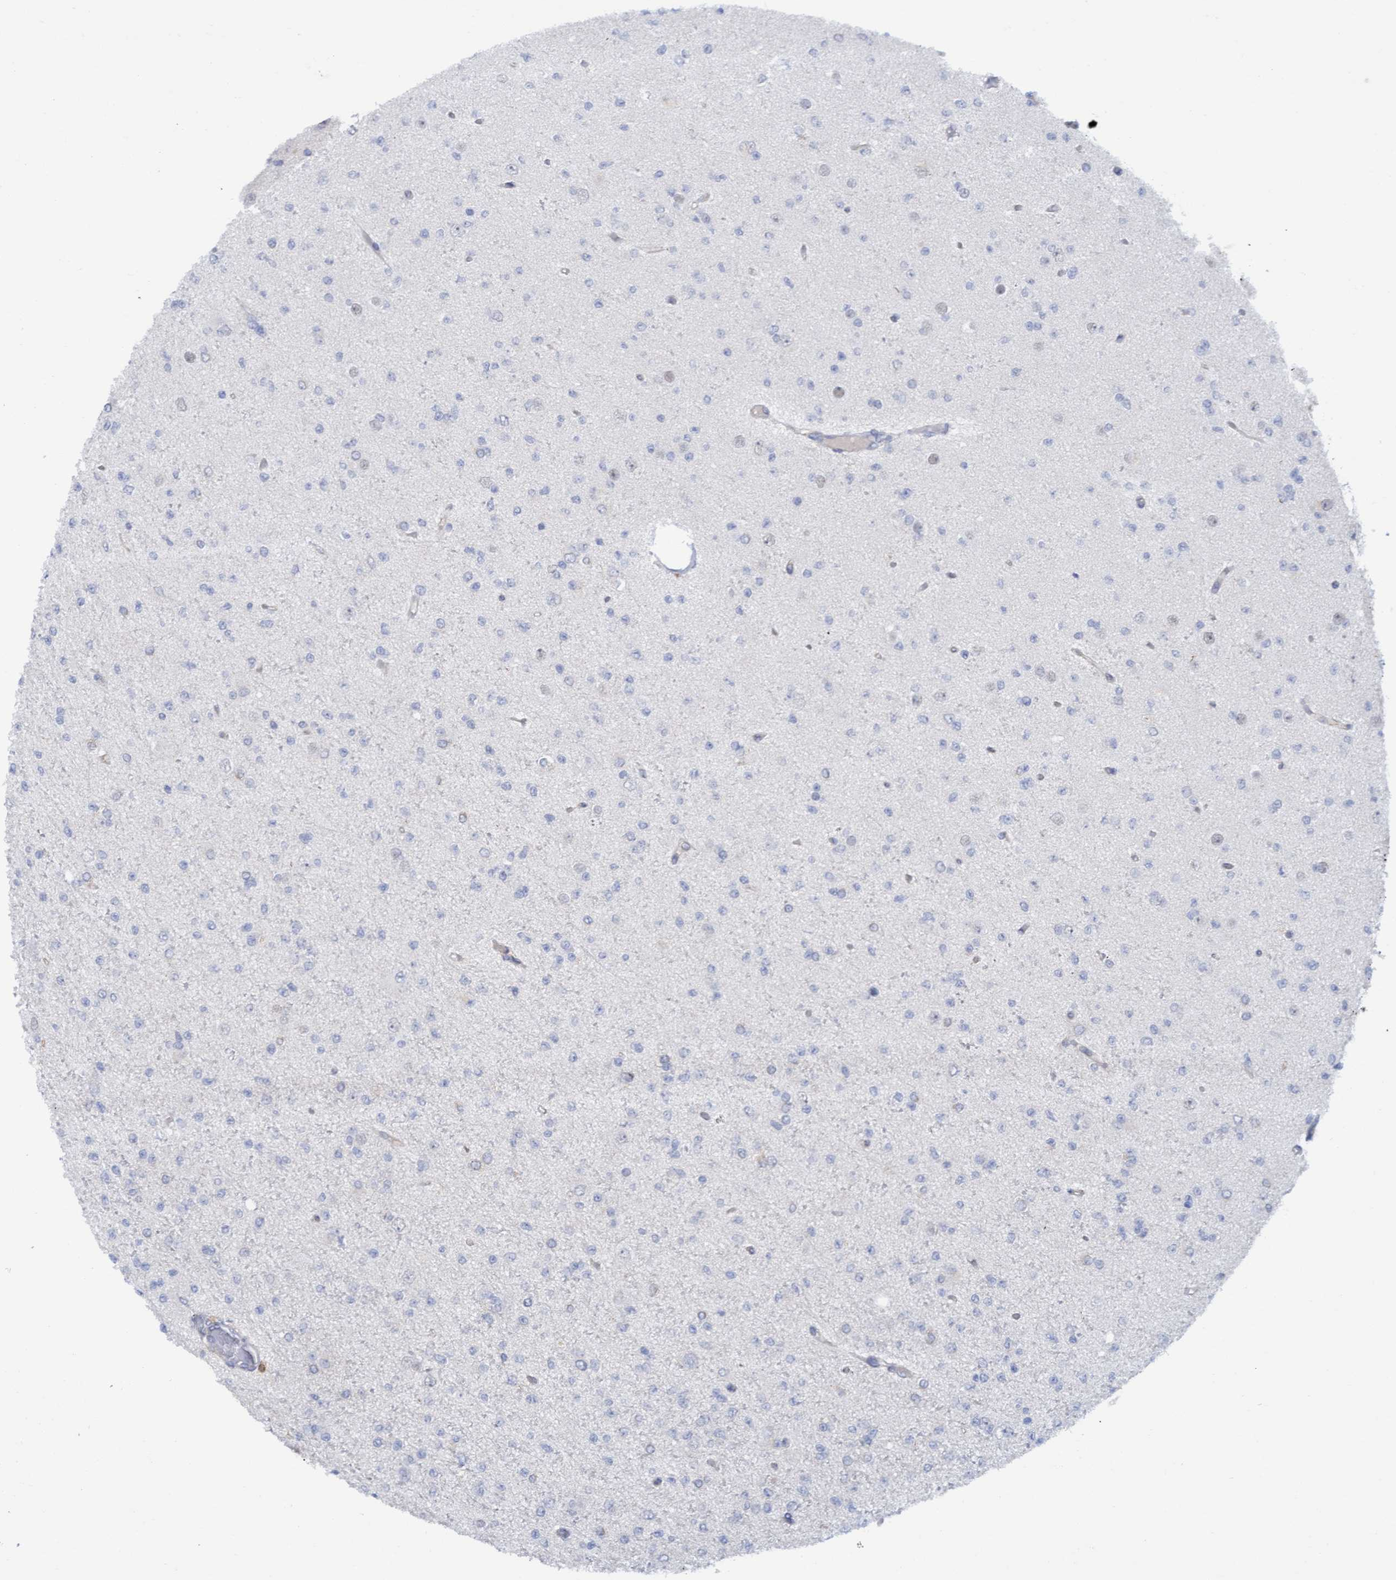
{"staining": {"intensity": "negative", "quantity": "none", "location": "none"}, "tissue": "glioma", "cell_type": "Tumor cells", "image_type": "cancer", "snomed": [{"axis": "morphology", "description": "Glioma, malignant, Low grade"}, {"axis": "topography", "description": "Brain"}], "caption": "Immunohistochemistry image of neoplastic tissue: low-grade glioma (malignant) stained with DAB (3,3'-diaminobenzidine) reveals no significant protein expression in tumor cells.", "gene": "FNBP1", "patient": {"sex": "female", "age": 22}}